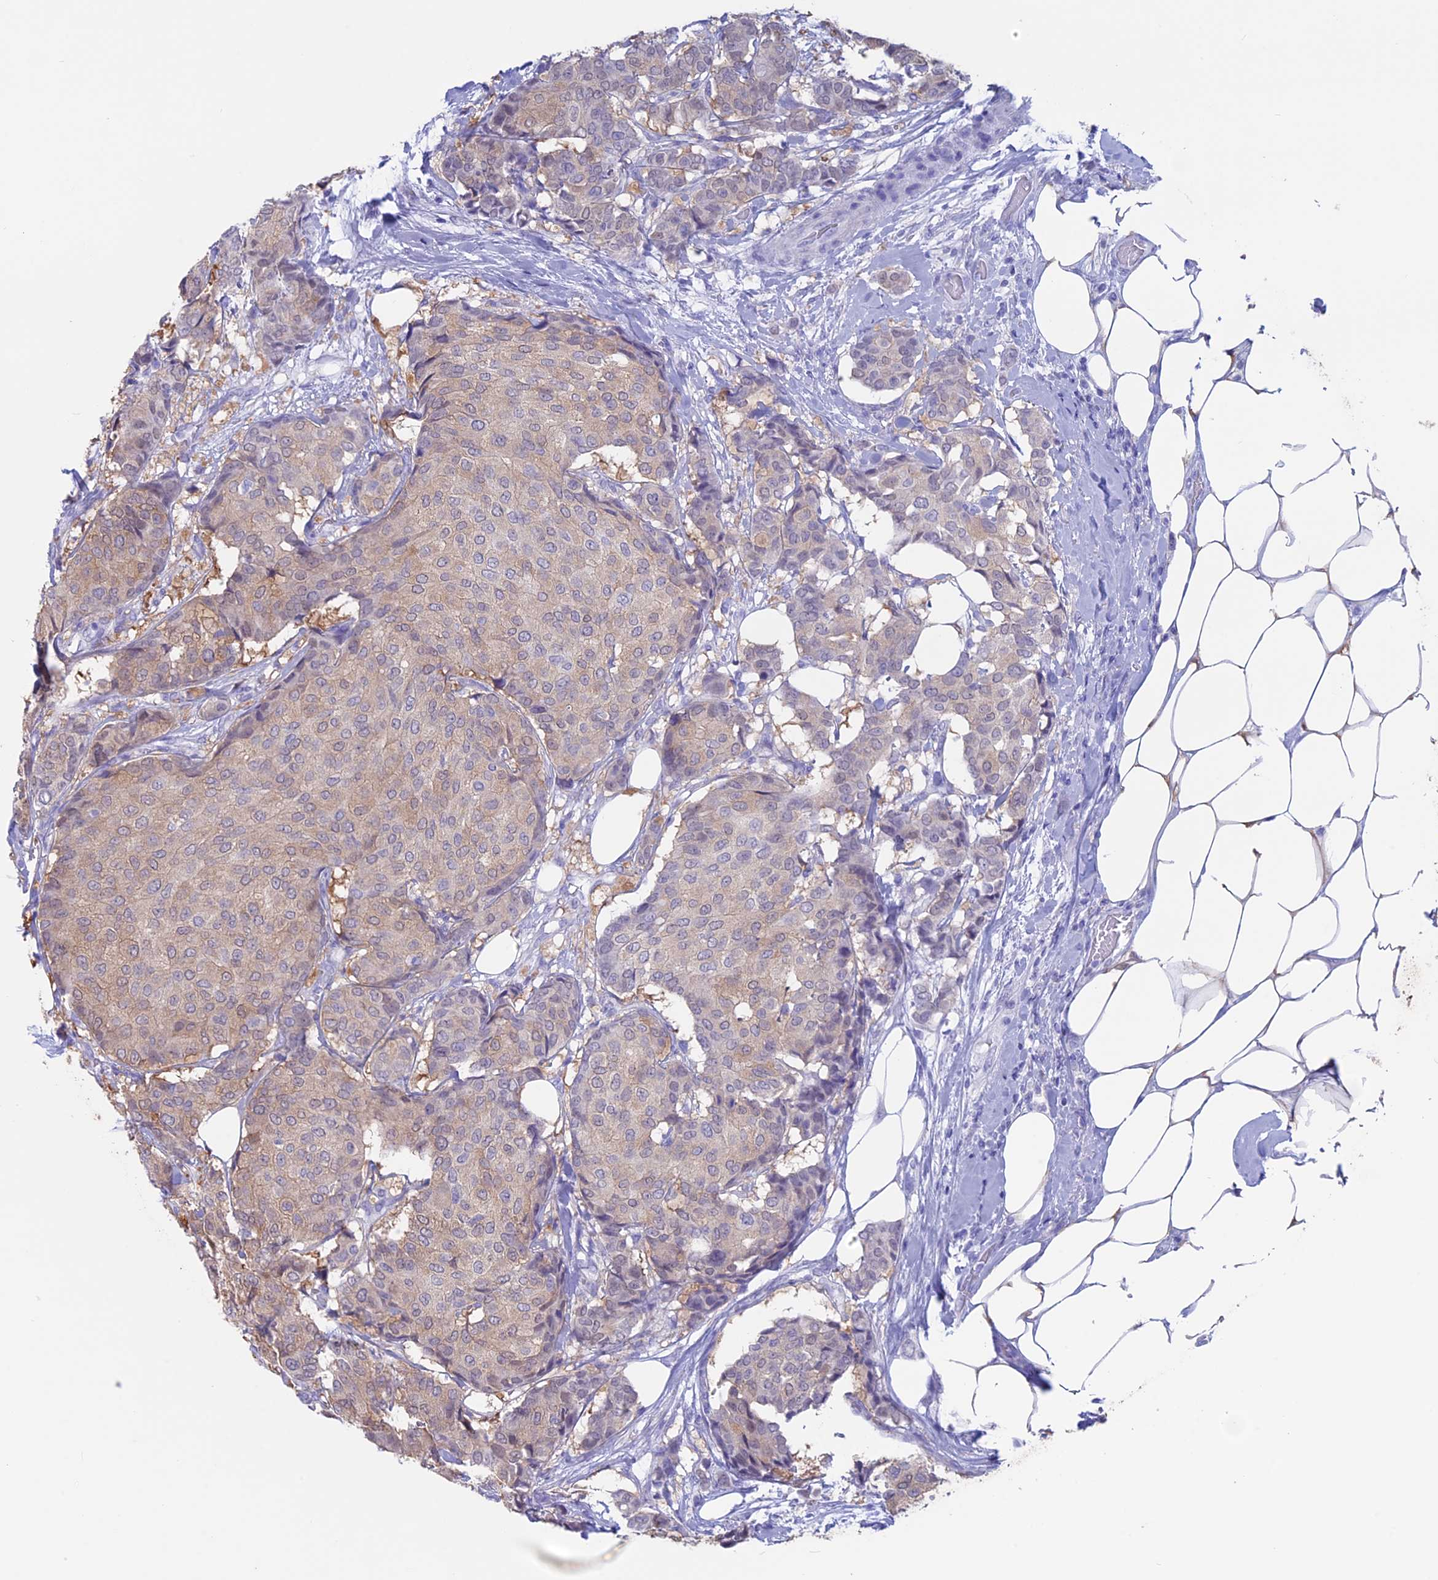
{"staining": {"intensity": "weak", "quantity": "25%-75%", "location": "cytoplasmic/membranous"}, "tissue": "breast cancer", "cell_type": "Tumor cells", "image_type": "cancer", "snomed": [{"axis": "morphology", "description": "Duct carcinoma"}, {"axis": "topography", "description": "Breast"}], "caption": "Infiltrating ductal carcinoma (breast) stained with a protein marker demonstrates weak staining in tumor cells.", "gene": "LHFPL2", "patient": {"sex": "female", "age": 75}}